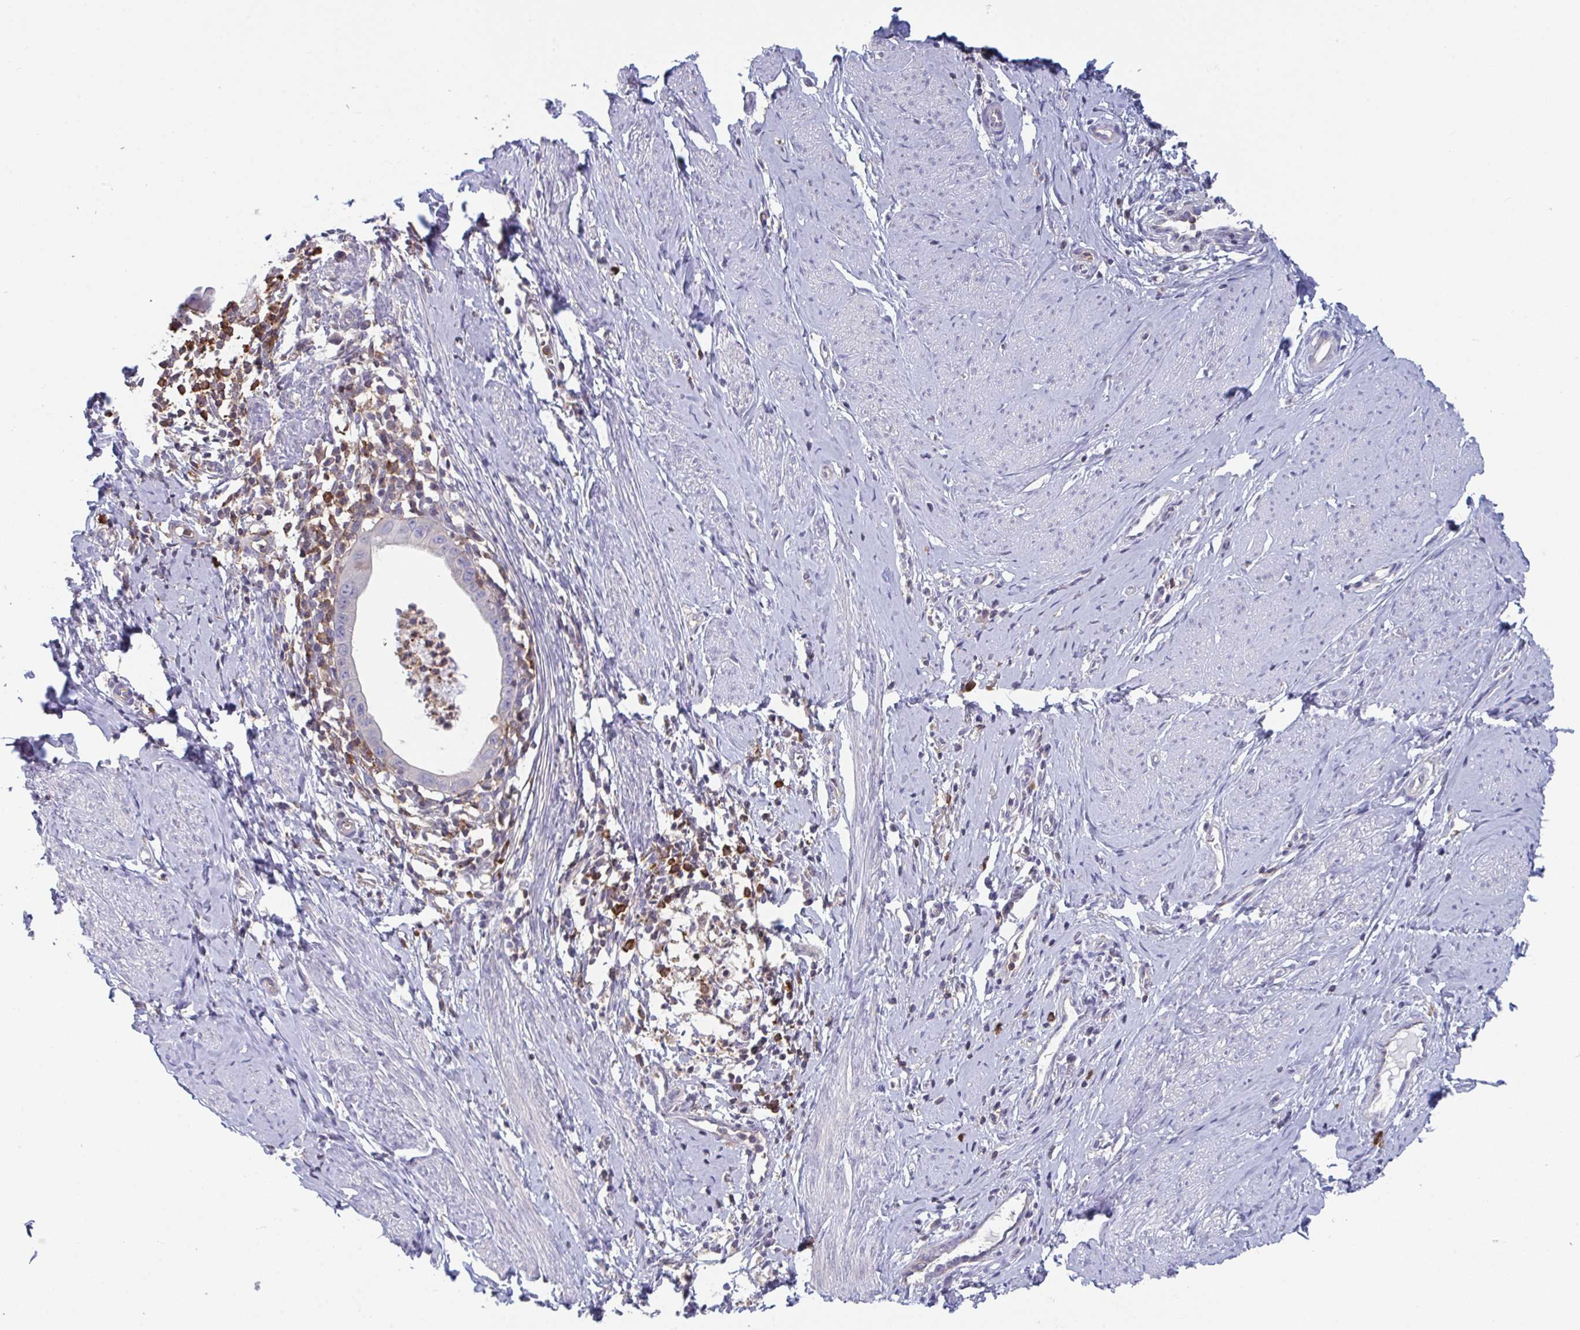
{"staining": {"intensity": "negative", "quantity": "none", "location": "none"}, "tissue": "cervical cancer", "cell_type": "Tumor cells", "image_type": "cancer", "snomed": [{"axis": "morphology", "description": "Adenocarcinoma, NOS"}, {"axis": "topography", "description": "Cervix"}], "caption": "A micrograph of cervical cancer stained for a protein displays no brown staining in tumor cells.", "gene": "DISP2", "patient": {"sex": "female", "age": 36}}